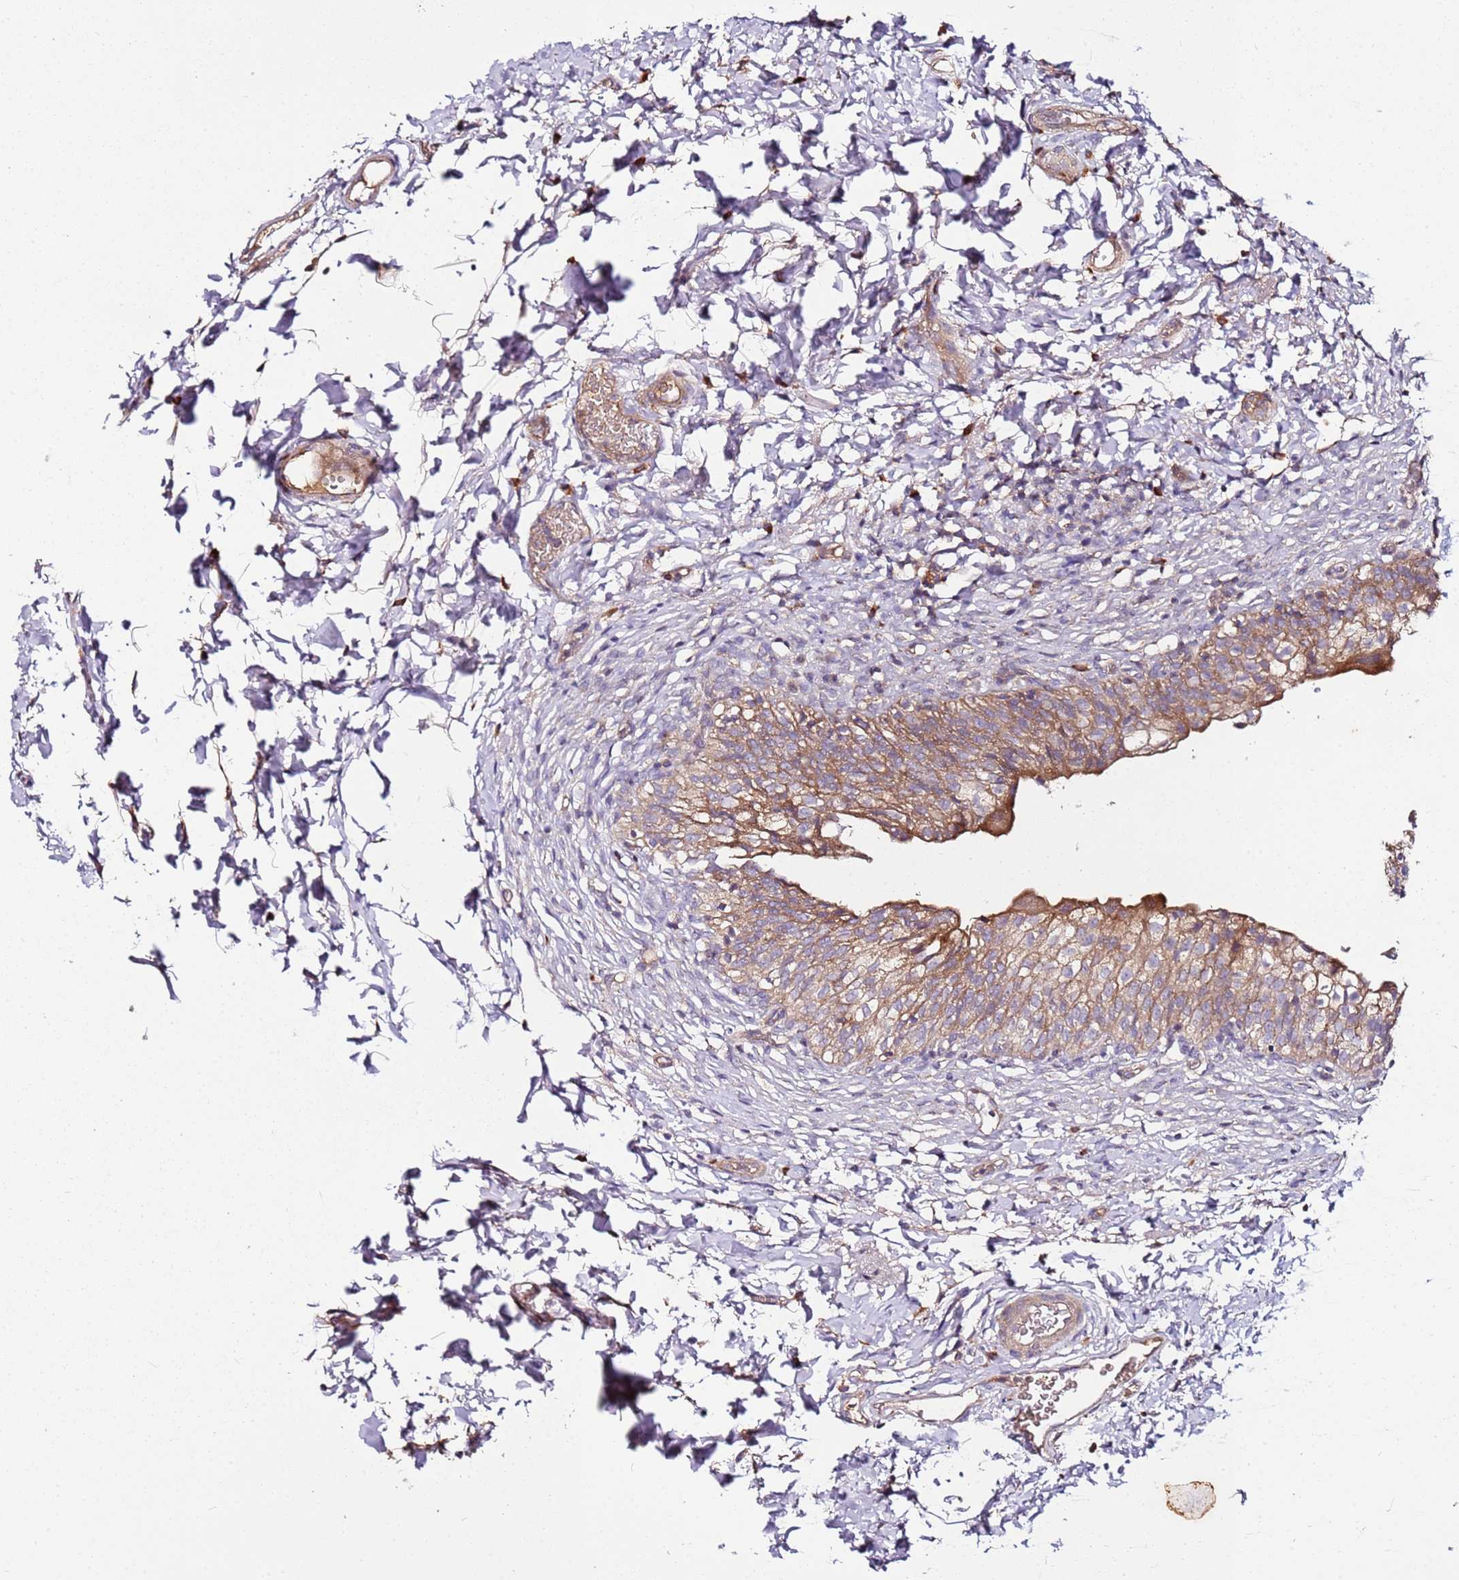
{"staining": {"intensity": "moderate", "quantity": "25%-75%", "location": "cytoplasmic/membranous"}, "tissue": "urinary bladder", "cell_type": "Urothelial cells", "image_type": "normal", "snomed": [{"axis": "morphology", "description": "Normal tissue, NOS"}, {"axis": "topography", "description": "Urinary bladder"}], "caption": "Protein expression by IHC demonstrates moderate cytoplasmic/membranous staining in approximately 25%-75% of urothelial cells in unremarkable urinary bladder.", "gene": "KRTAP21", "patient": {"sex": "male", "age": 55}}